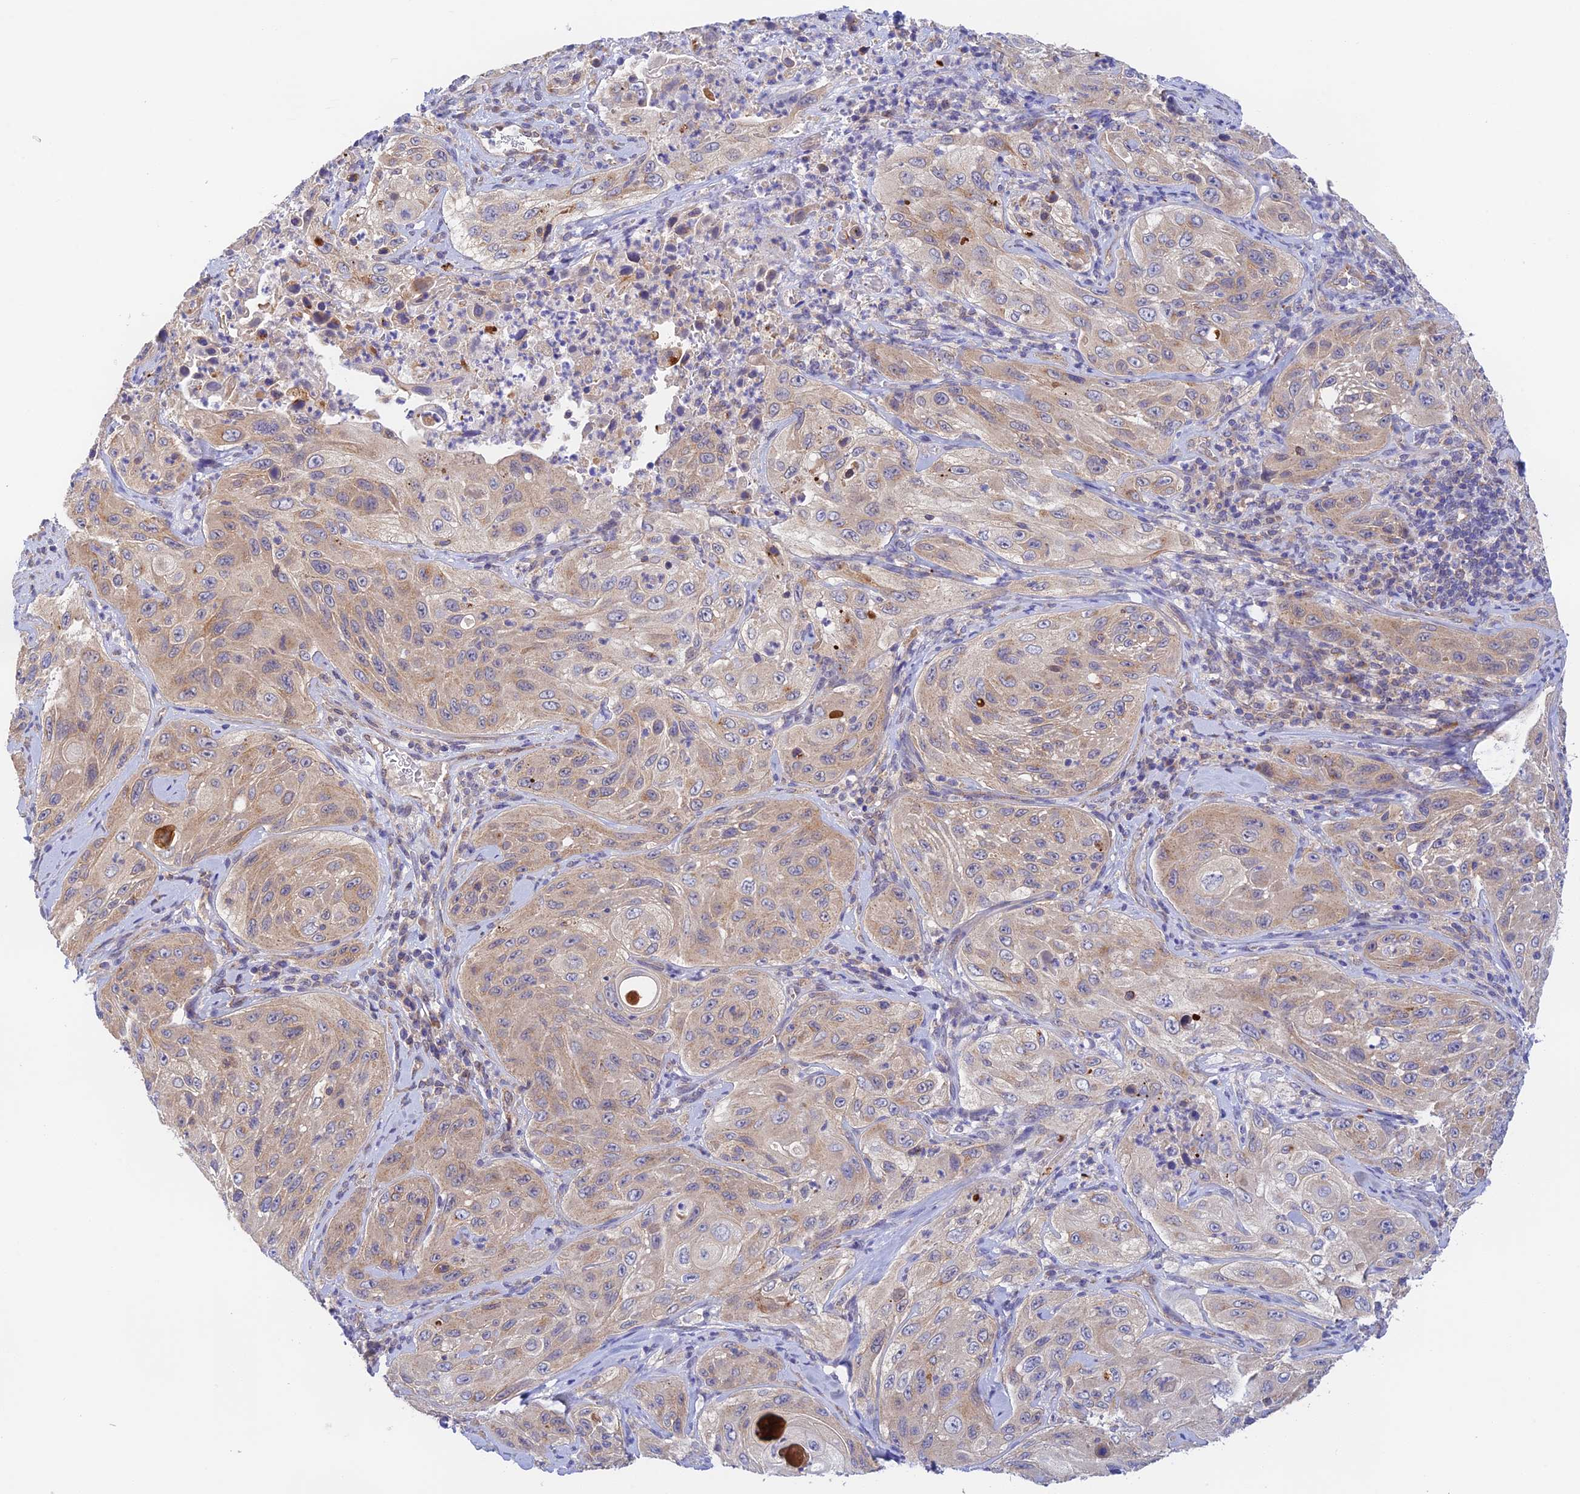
{"staining": {"intensity": "weak", "quantity": ">75%", "location": "cytoplasmic/membranous"}, "tissue": "cervical cancer", "cell_type": "Tumor cells", "image_type": "cancer", "snomed": [{"axis": "morphology", "description": "Squamous cell carcinoma, NOS"}, {"axis": "topography", "description": "Cervix"}], "caption": "Immunohistochemical staining of human cervical squamous cell carcinoma demonstrates low levels of weak cytoplasmic/membranous protein positivity in about >75% of tumor cells.", "gene": "RANBP6", "patient": {"sex": "female", "age": 42}}